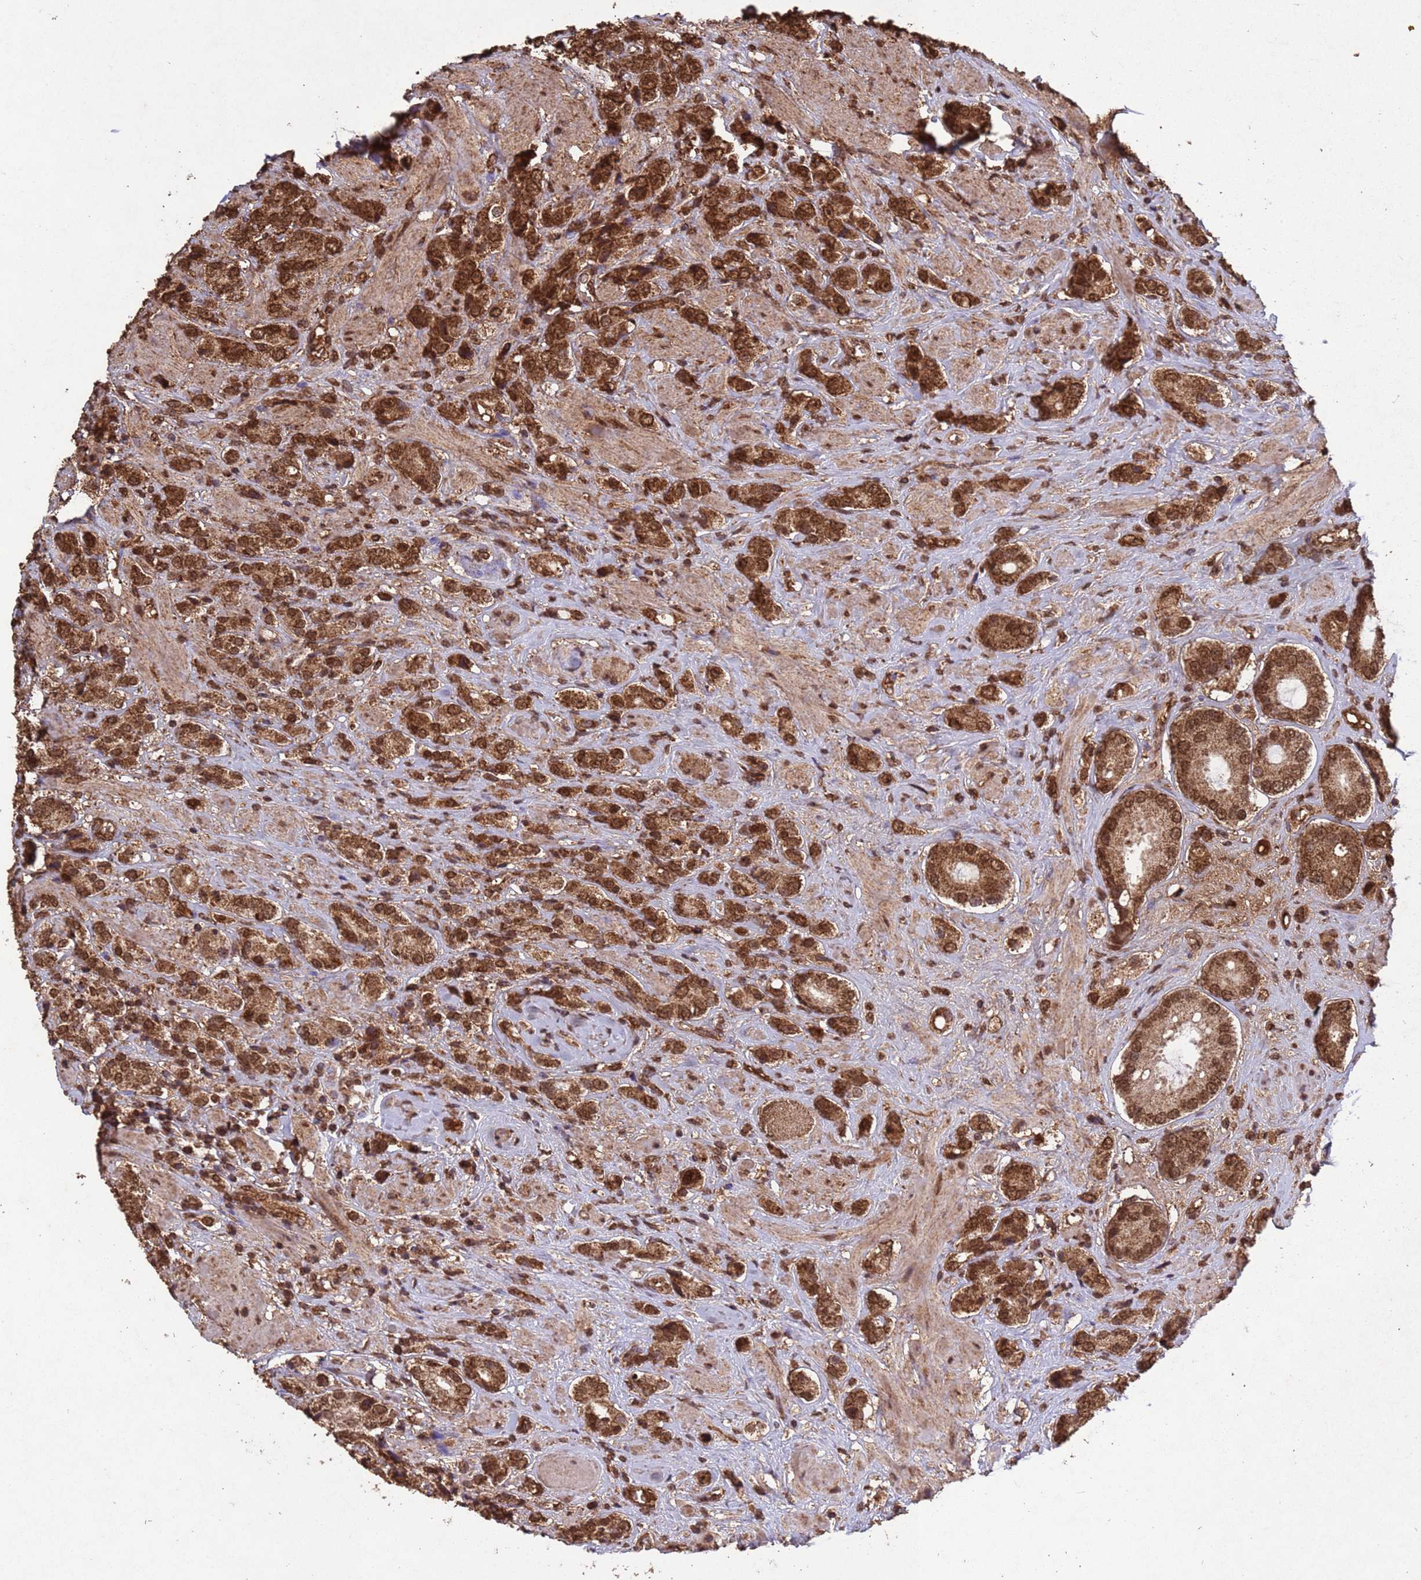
{"staining": {"intensity": "moderate", "quantity": ">75%", "location": "cytoplasmic/membranous,nuclear"}, "tissue": "prostate cancer", "cell_type": "Tumor cells", "image_type": "cancer", "snomed": [{"axis": "morphology", "description": "Adenocarcinoma, High grade"}, {"axis": "topography", "description": "Prostate and seminal vesicle, NOS"}], "caption": "The immunohistochemical stain highlights moderate cytoplasmic/membranous and nuclear expression in tumor cells of prostate cancer (high-grade adenocarcinoma) tissue.", "gene": "HDAC10", "patient": {"sex": "male", "age": 64}}